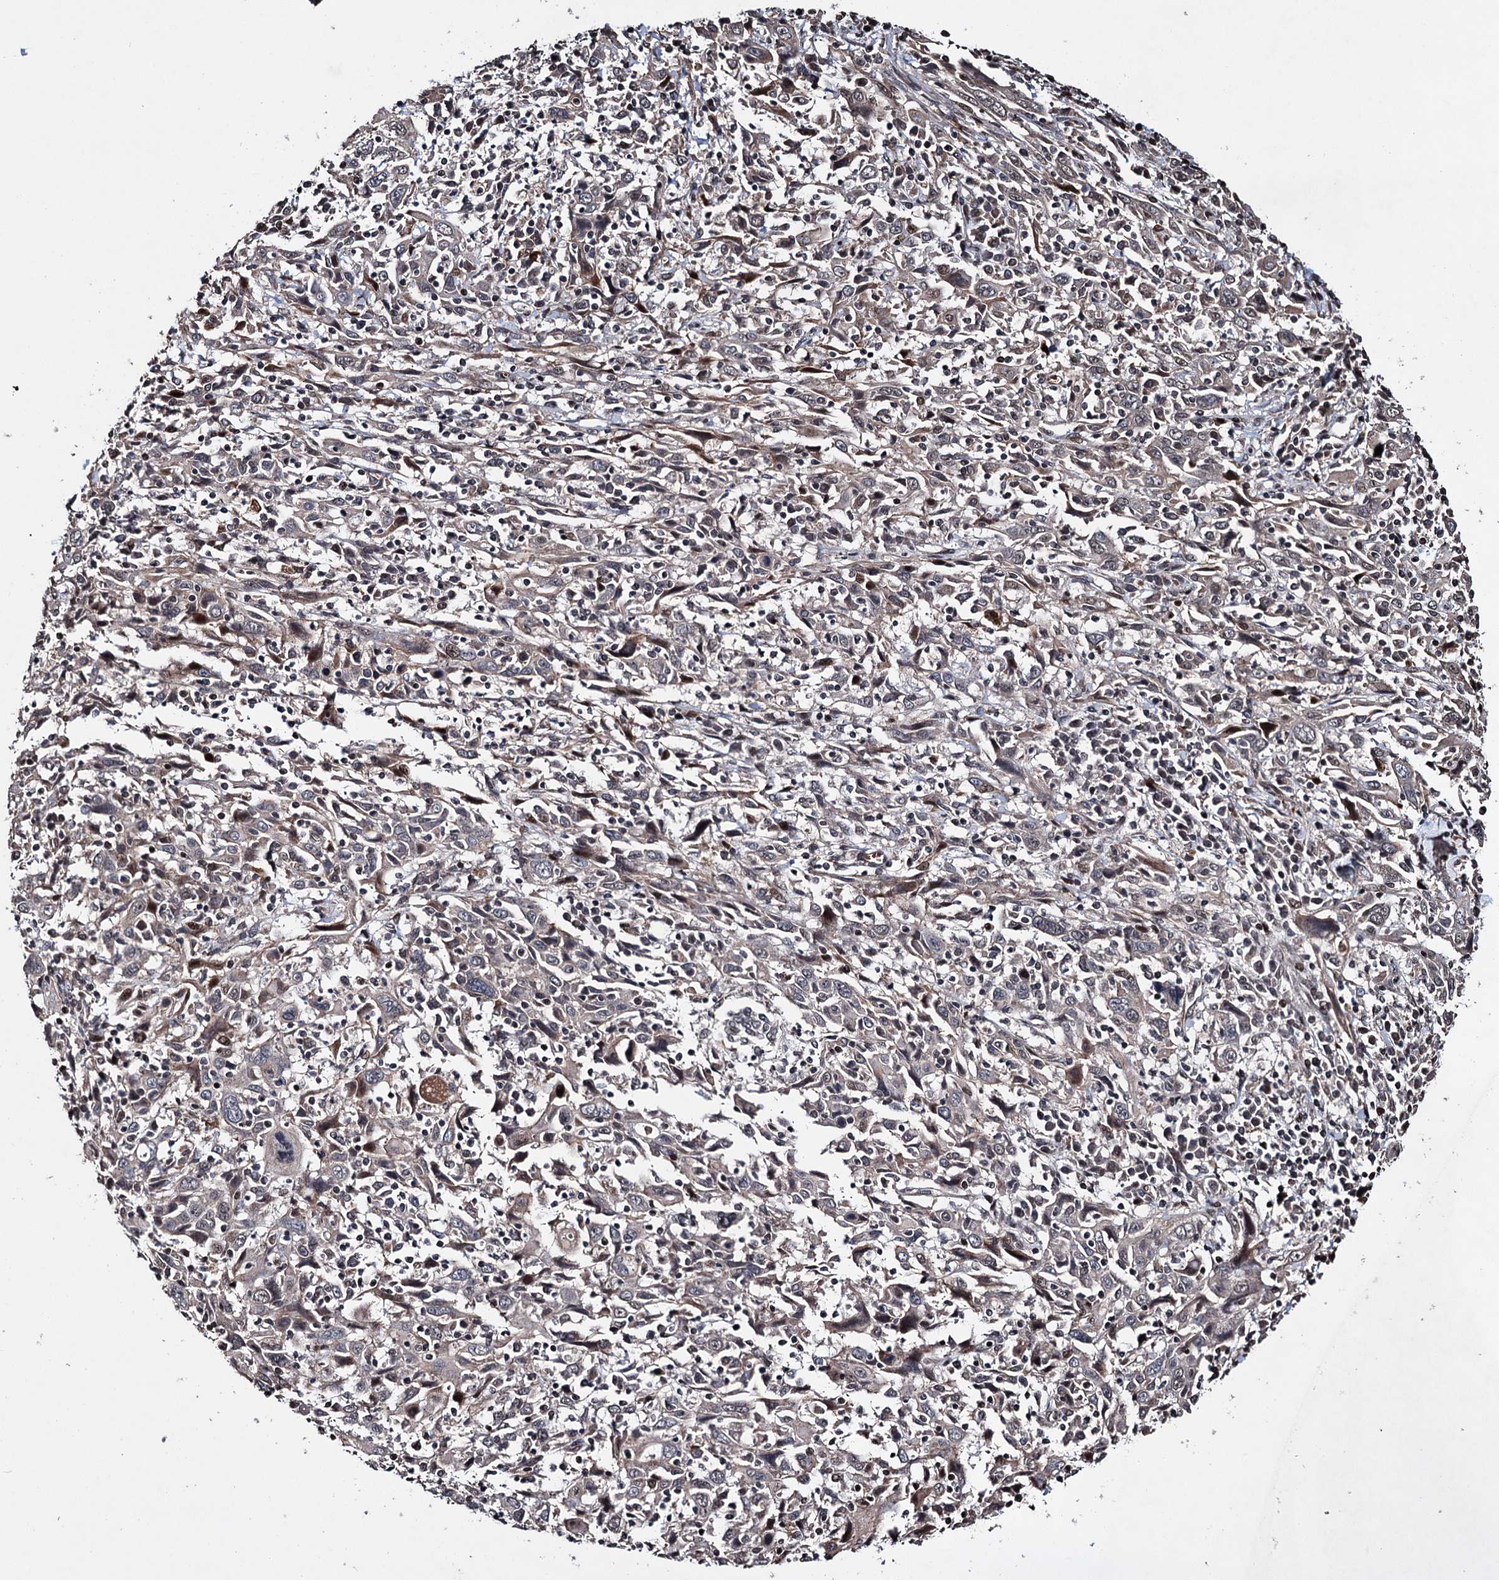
{"staining": {"intensity": "moderate", "quantity": "<25%", "location": "nuclear"}, "tissue": "cervical cancer", "cell_type": "Tumor cells", "image_type": "cancer", "snomed": [{"axis": "morphology", "description": "Squamous cell carcinoma, NOS"}, {"axis": "topography", "description": "Cervix"}], "caption": "Cervical cancer (squamous cell carcinoma) stained for a protein (brown) demonstrates moderate nuclear positive positivity in approximately <25% of tumor cells.", "gene": "EYA4", "patient": {"sex": "female", "age": 46}}